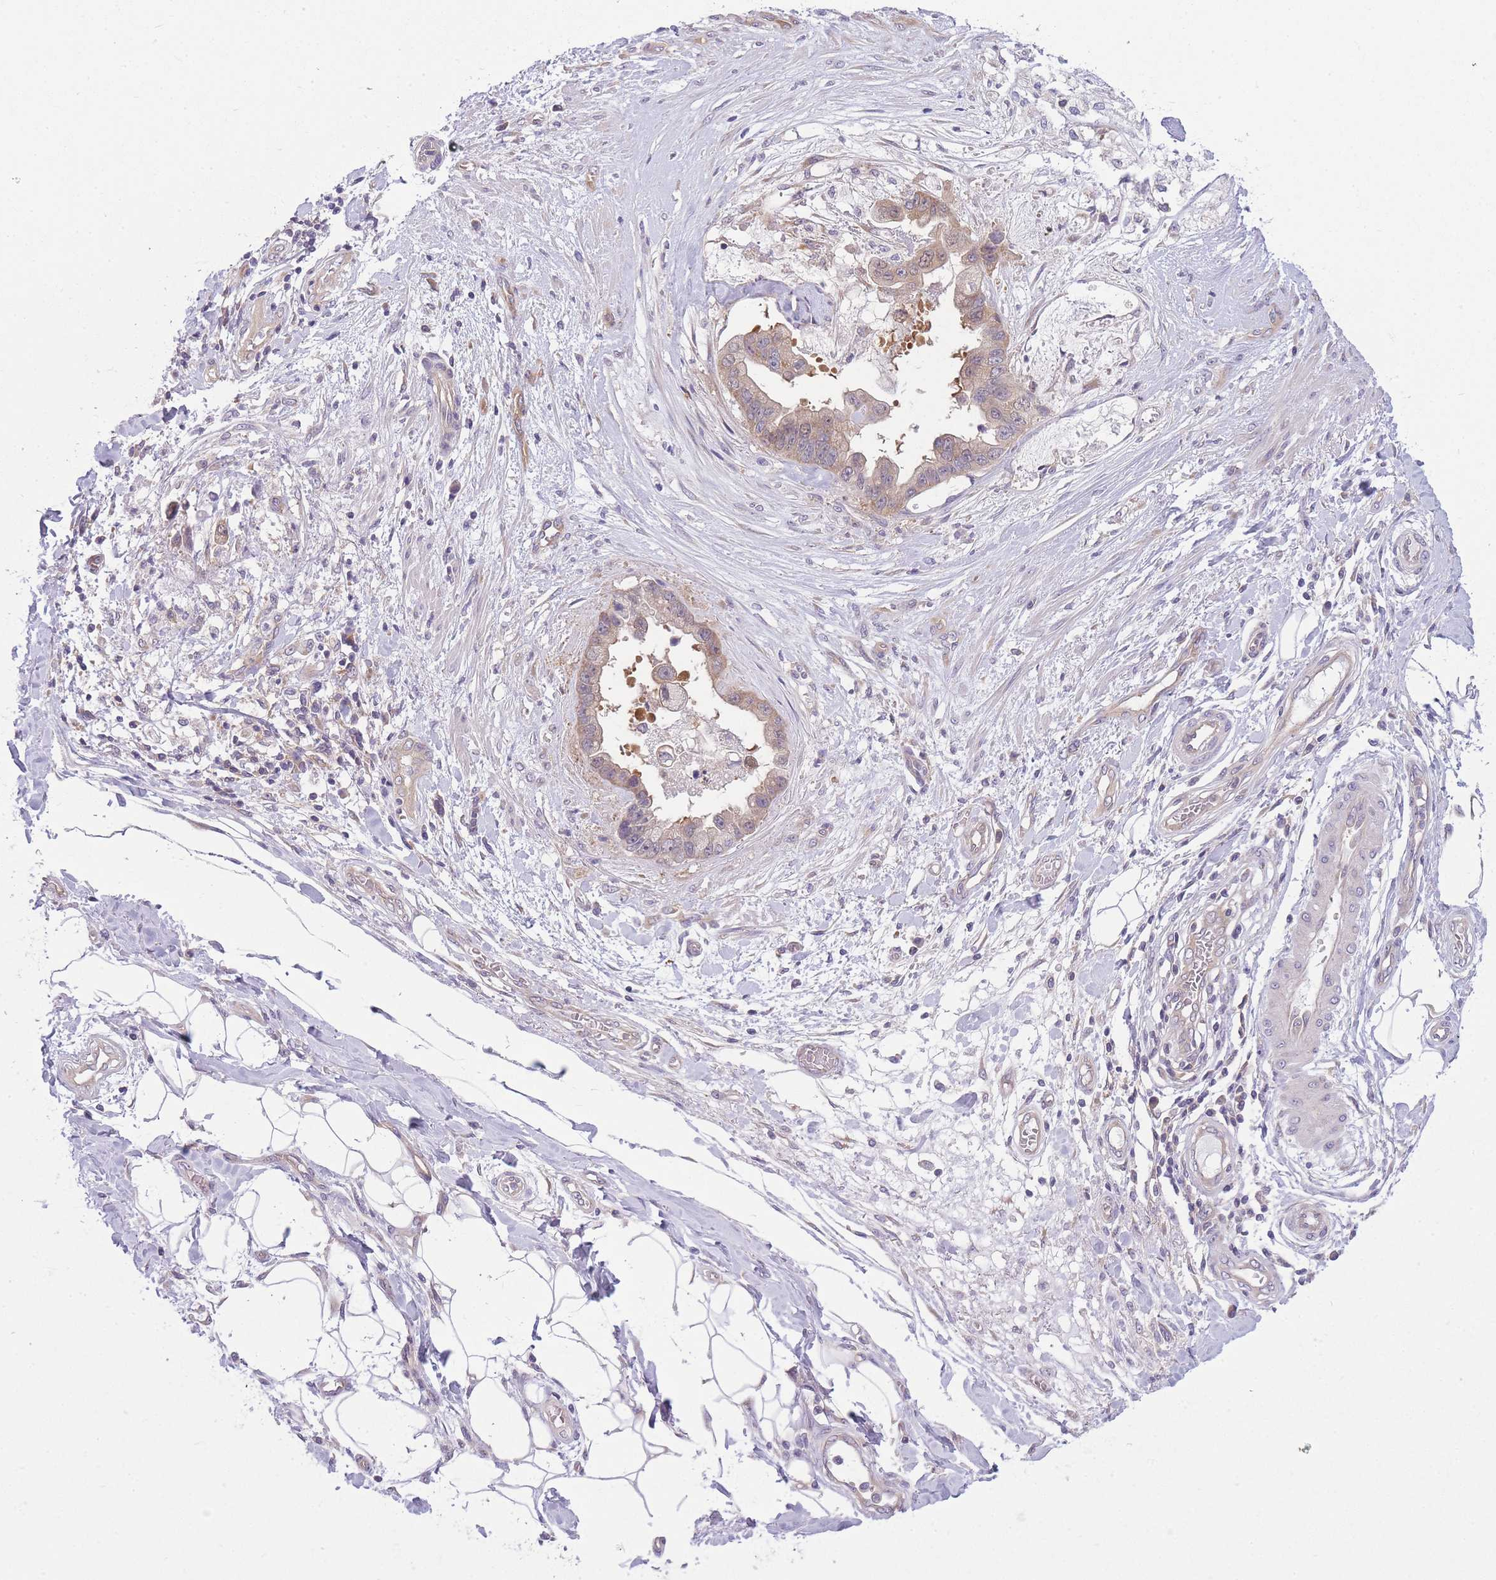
{"staining": {"intensity": "weak", "quantity": ">75%", "location": "cytoplasmic/membranous"}, "tissue": "stomach cancer", "cell_type": "Tumor cells", "image_type": "cancer", "snomed": [{"axis": "morphology", "description": "Adenocarcinoma, NOS"}, {"axis": "topography", "description": "Stomach"}], "caption": "Adenocarcinoma (stomach) stained with a brown dye shows weak cytoplasmic/membranous positive expression in approximately >75% of tumor cells.", "gene": "PFDN6", "patient": {"sex": "male", "age": 62}}